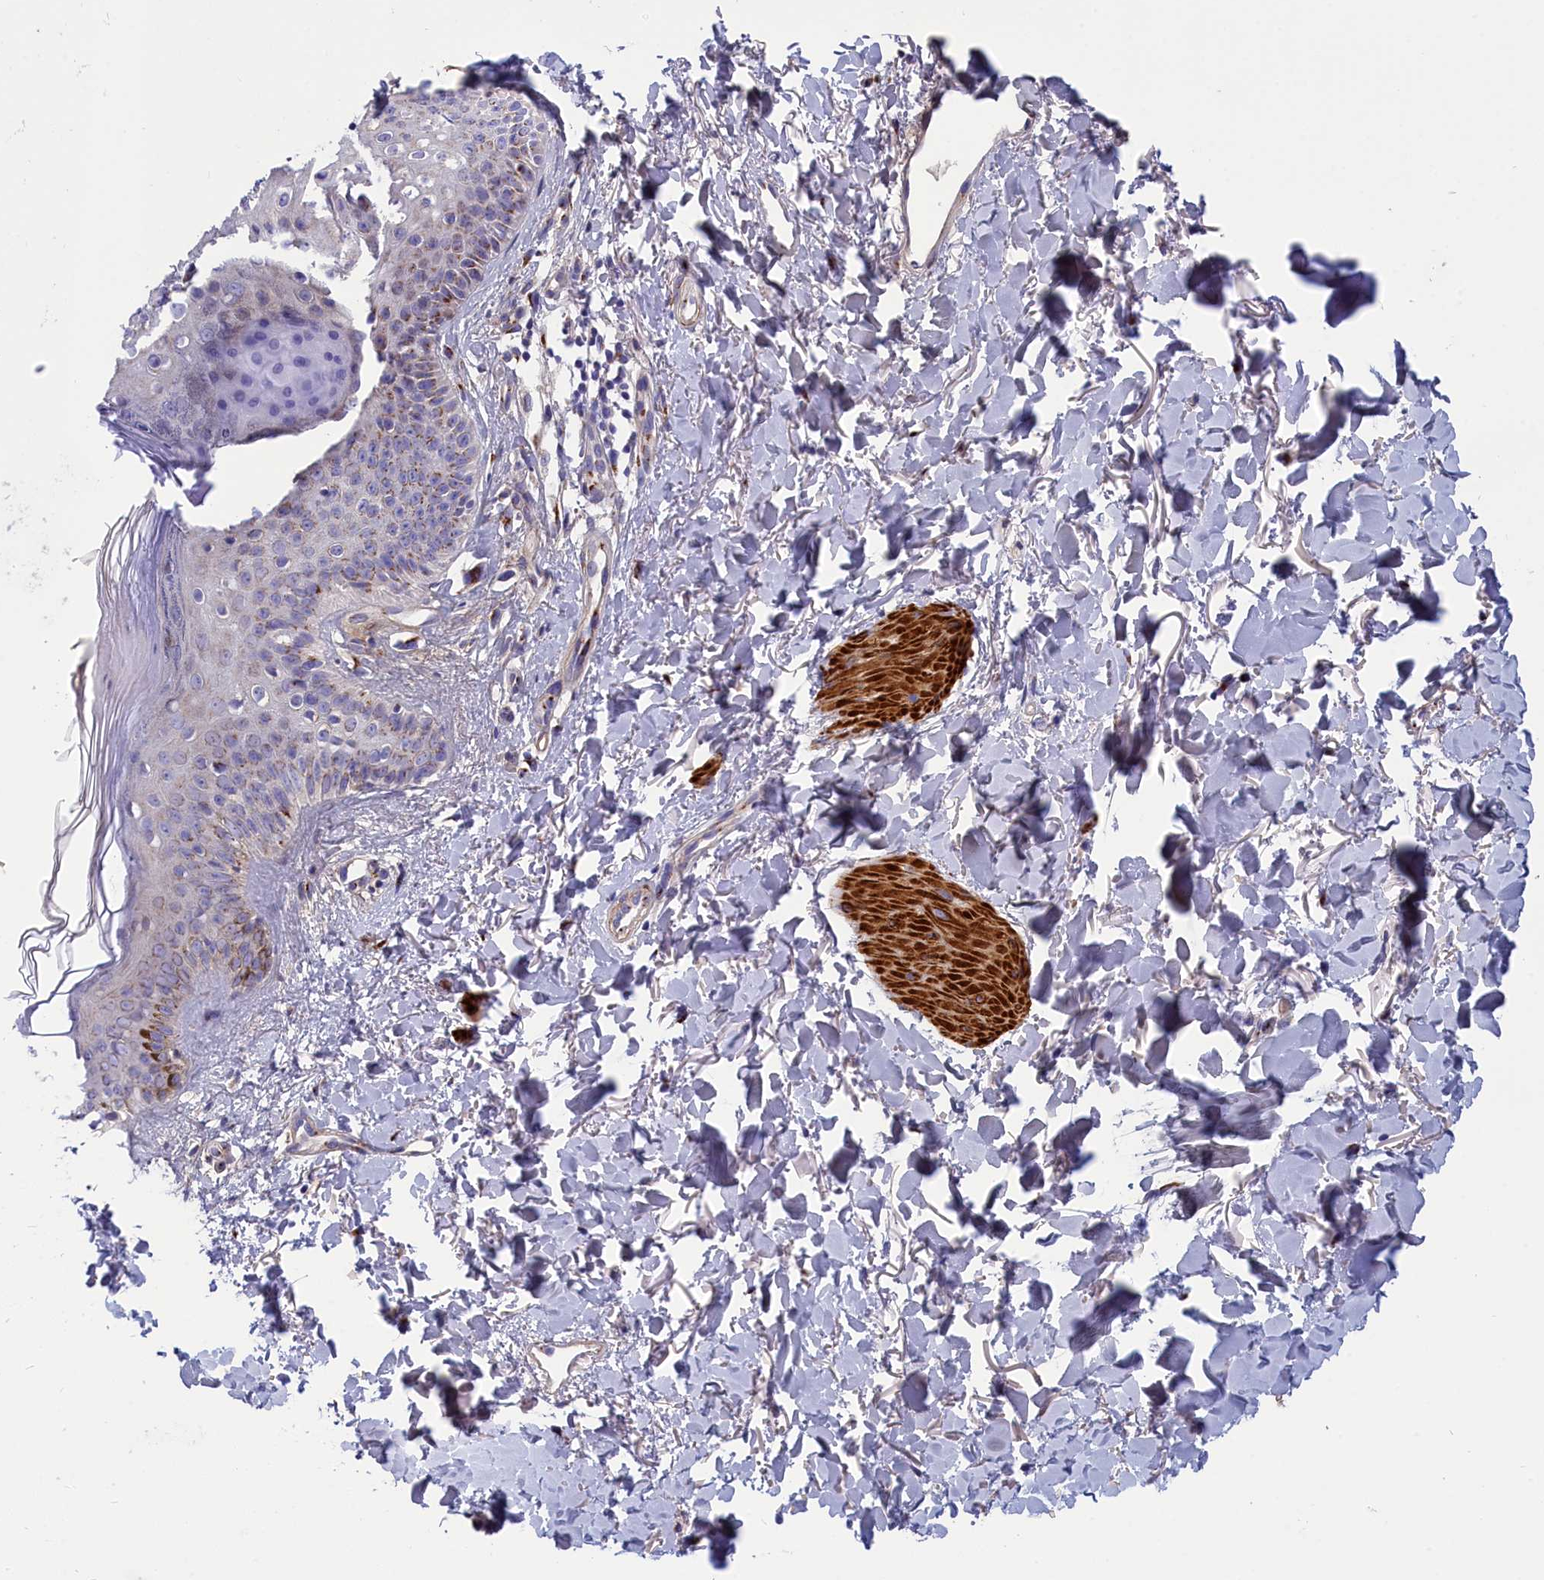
{"staining": {"intensity": "weak", "quantity": ">75%", "location": "cytoplasmic/membranous"}, "tissue": "skin", "cell_type": "Fibroblasts", "image_type": "normal", "snomed": [{"axis": "morphology", "description": "Normal tissue, NOS"}, {"axis": "topography", "description": "Skin"}], "caption": "Immunohistochemistry (DAB (3,3'-diaminobenzidine)) staining of benign skin demonstrates weak cytoplasmic/membranous protein positivity in approximately >75% of fibroblasts.", "gene": "TUBGCP4", "patient": {"sex": "female", "age": 58}}